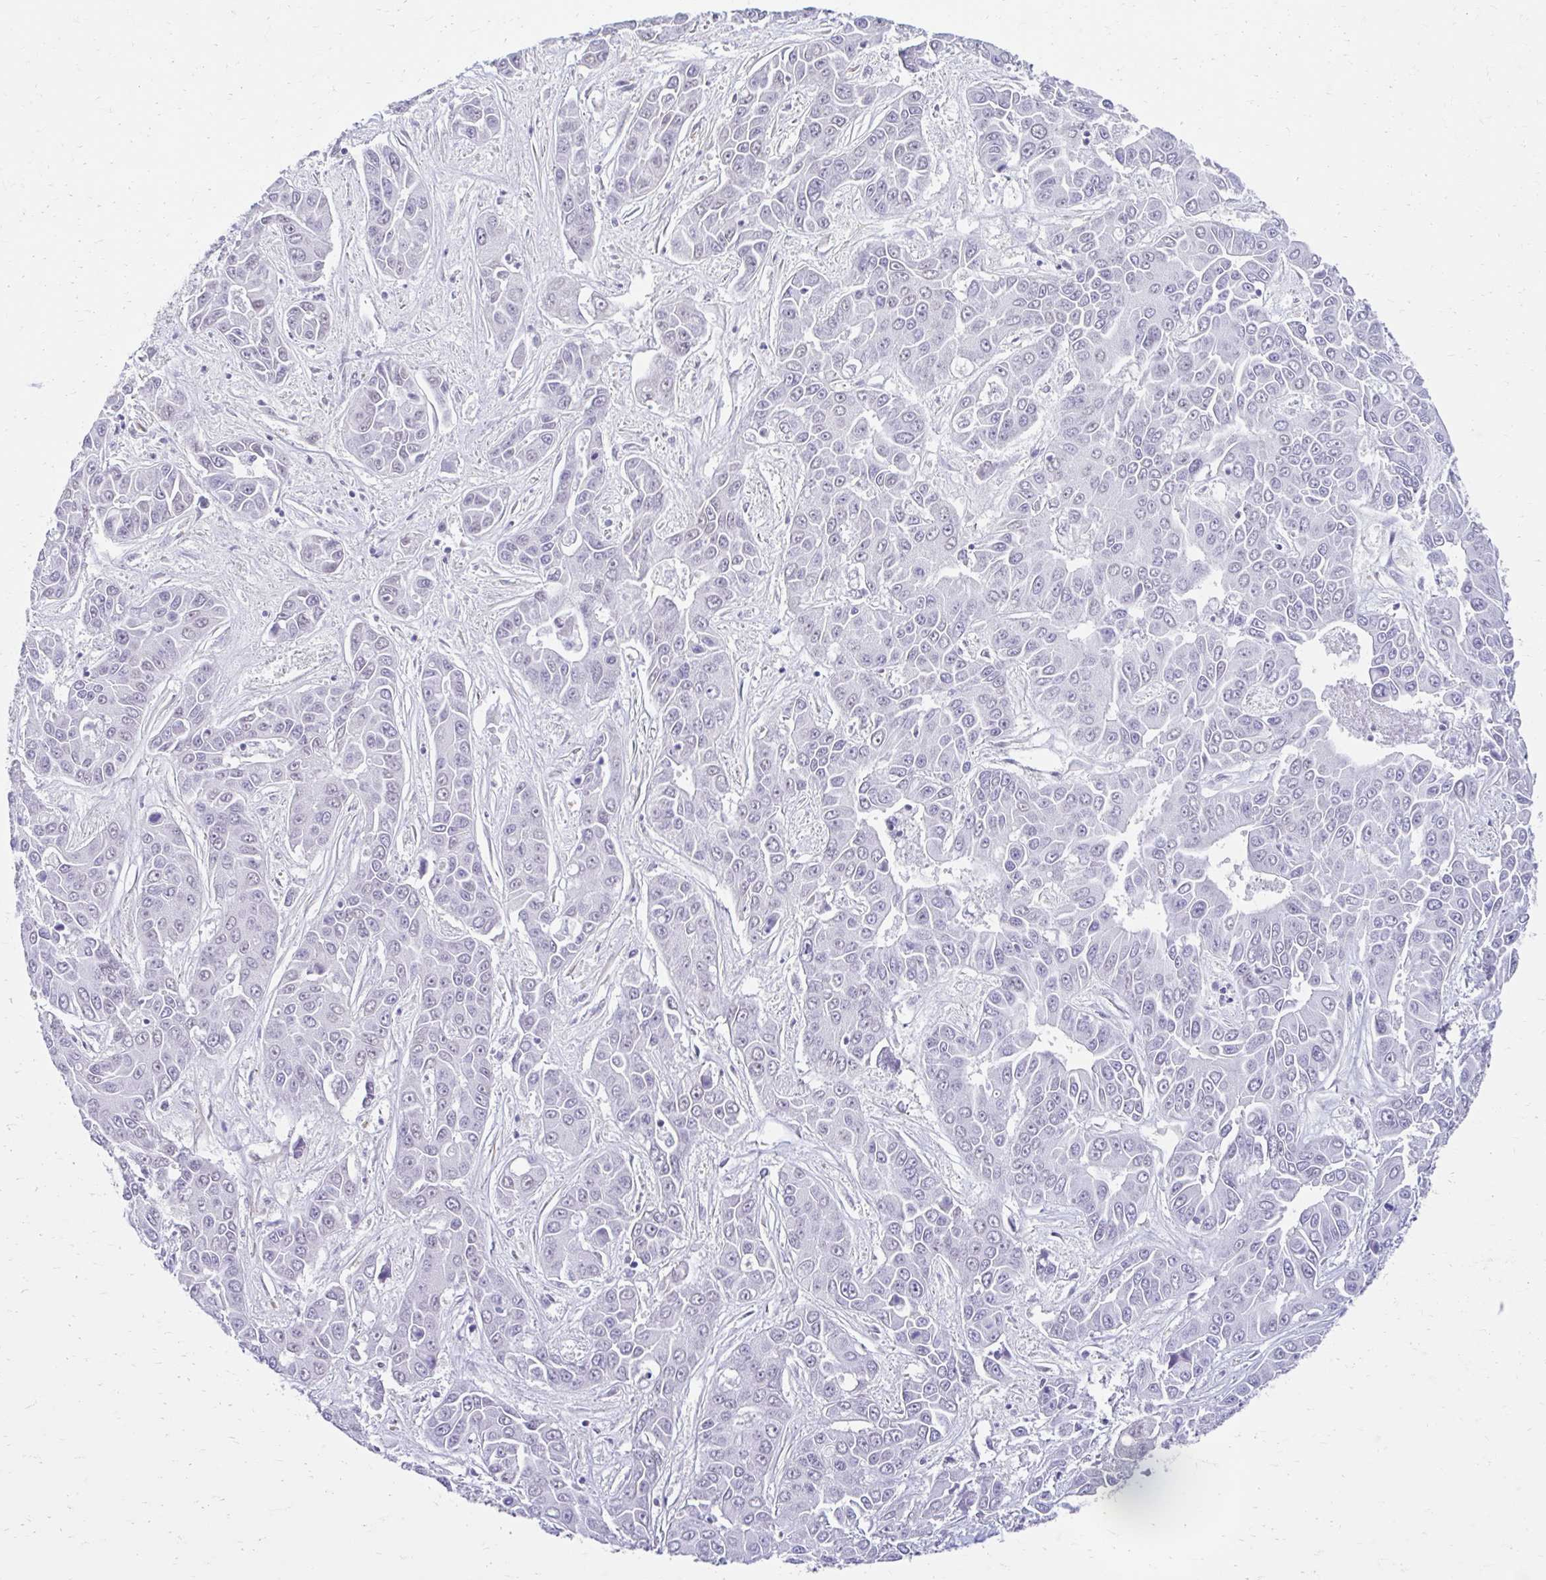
{"staining": {"intensity": "negative", "quantity": "none", "location": "none"}, "tissue": "liver cancer", "cell_type": "Tumor cells", "image_type": "cancer", "snomed": [{"axis": "morphology", "description": "Cholangiocarcinoma"}, {"axis": "topography", "description": "Liver"}], "caption": "Immunohistochemistry photomicrograph of neoplastic tissue: liver cancer (cholangiocarcinoma) stained with DAB displays no significant protein staining in tumor cells.", "gene": "DCAF17", "patient": {"sex": "female", "age": 52}}